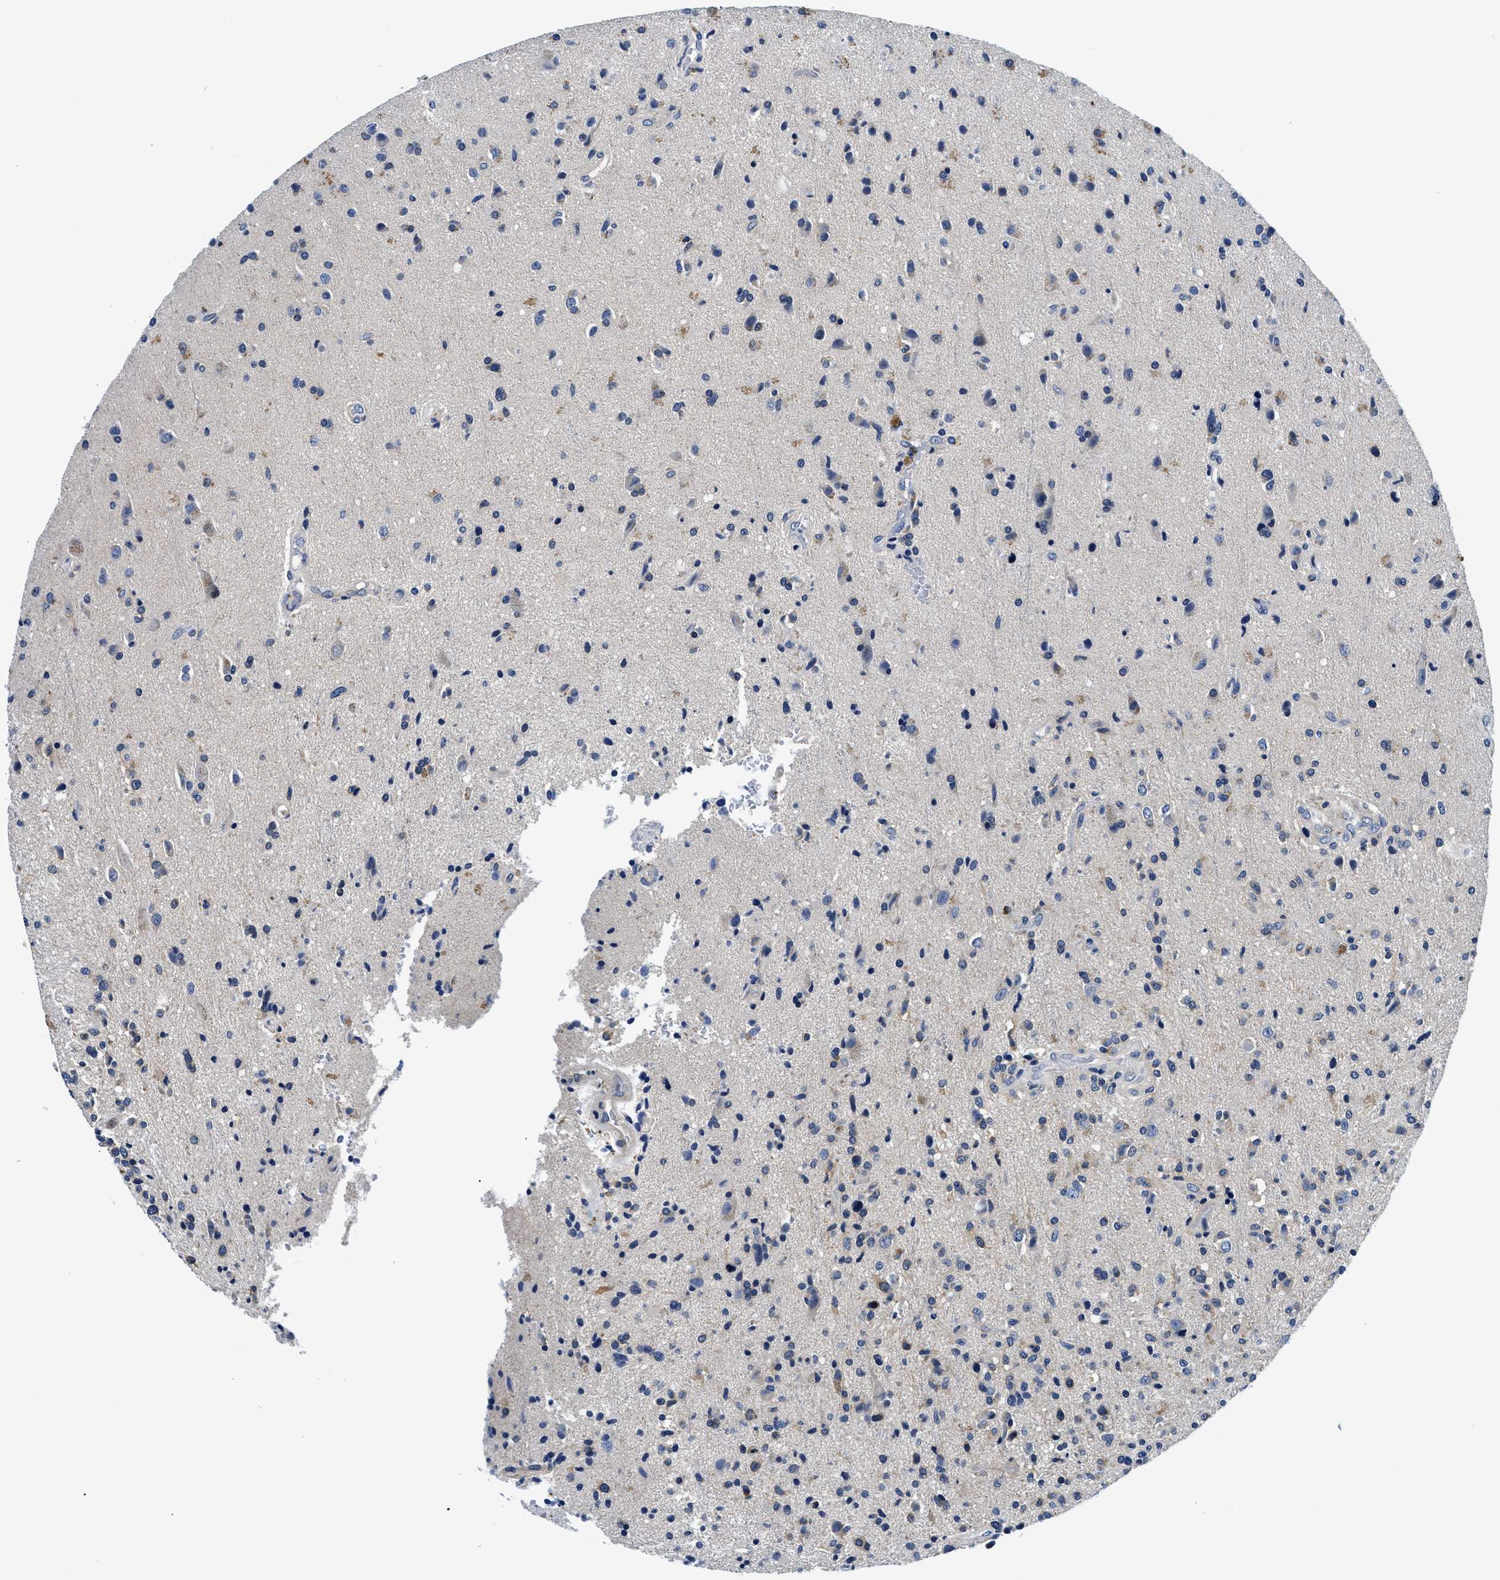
{"staining": {"intensity": "weak", "quantity": "<25%", "location": "cytoplasmic/membranous"}, "tissue": "glioma", "cell_type": "Tumor cells", "image_type": "cancer", "snomed": [{"axis": "morphology", "description": "Glioma, malignant, High grade"}, {"axis": "topography", "description": "Brain"}], "caption": "High magnification brightfield microscopy of glioma stained with DAB (3,3'-diaminobenzidine) (brown) and counterstained with hematoxylin (blue): tumor cells show no significant positivity.", "gene": "MEA1", "patient": {"sex": "male", "age": 72}}